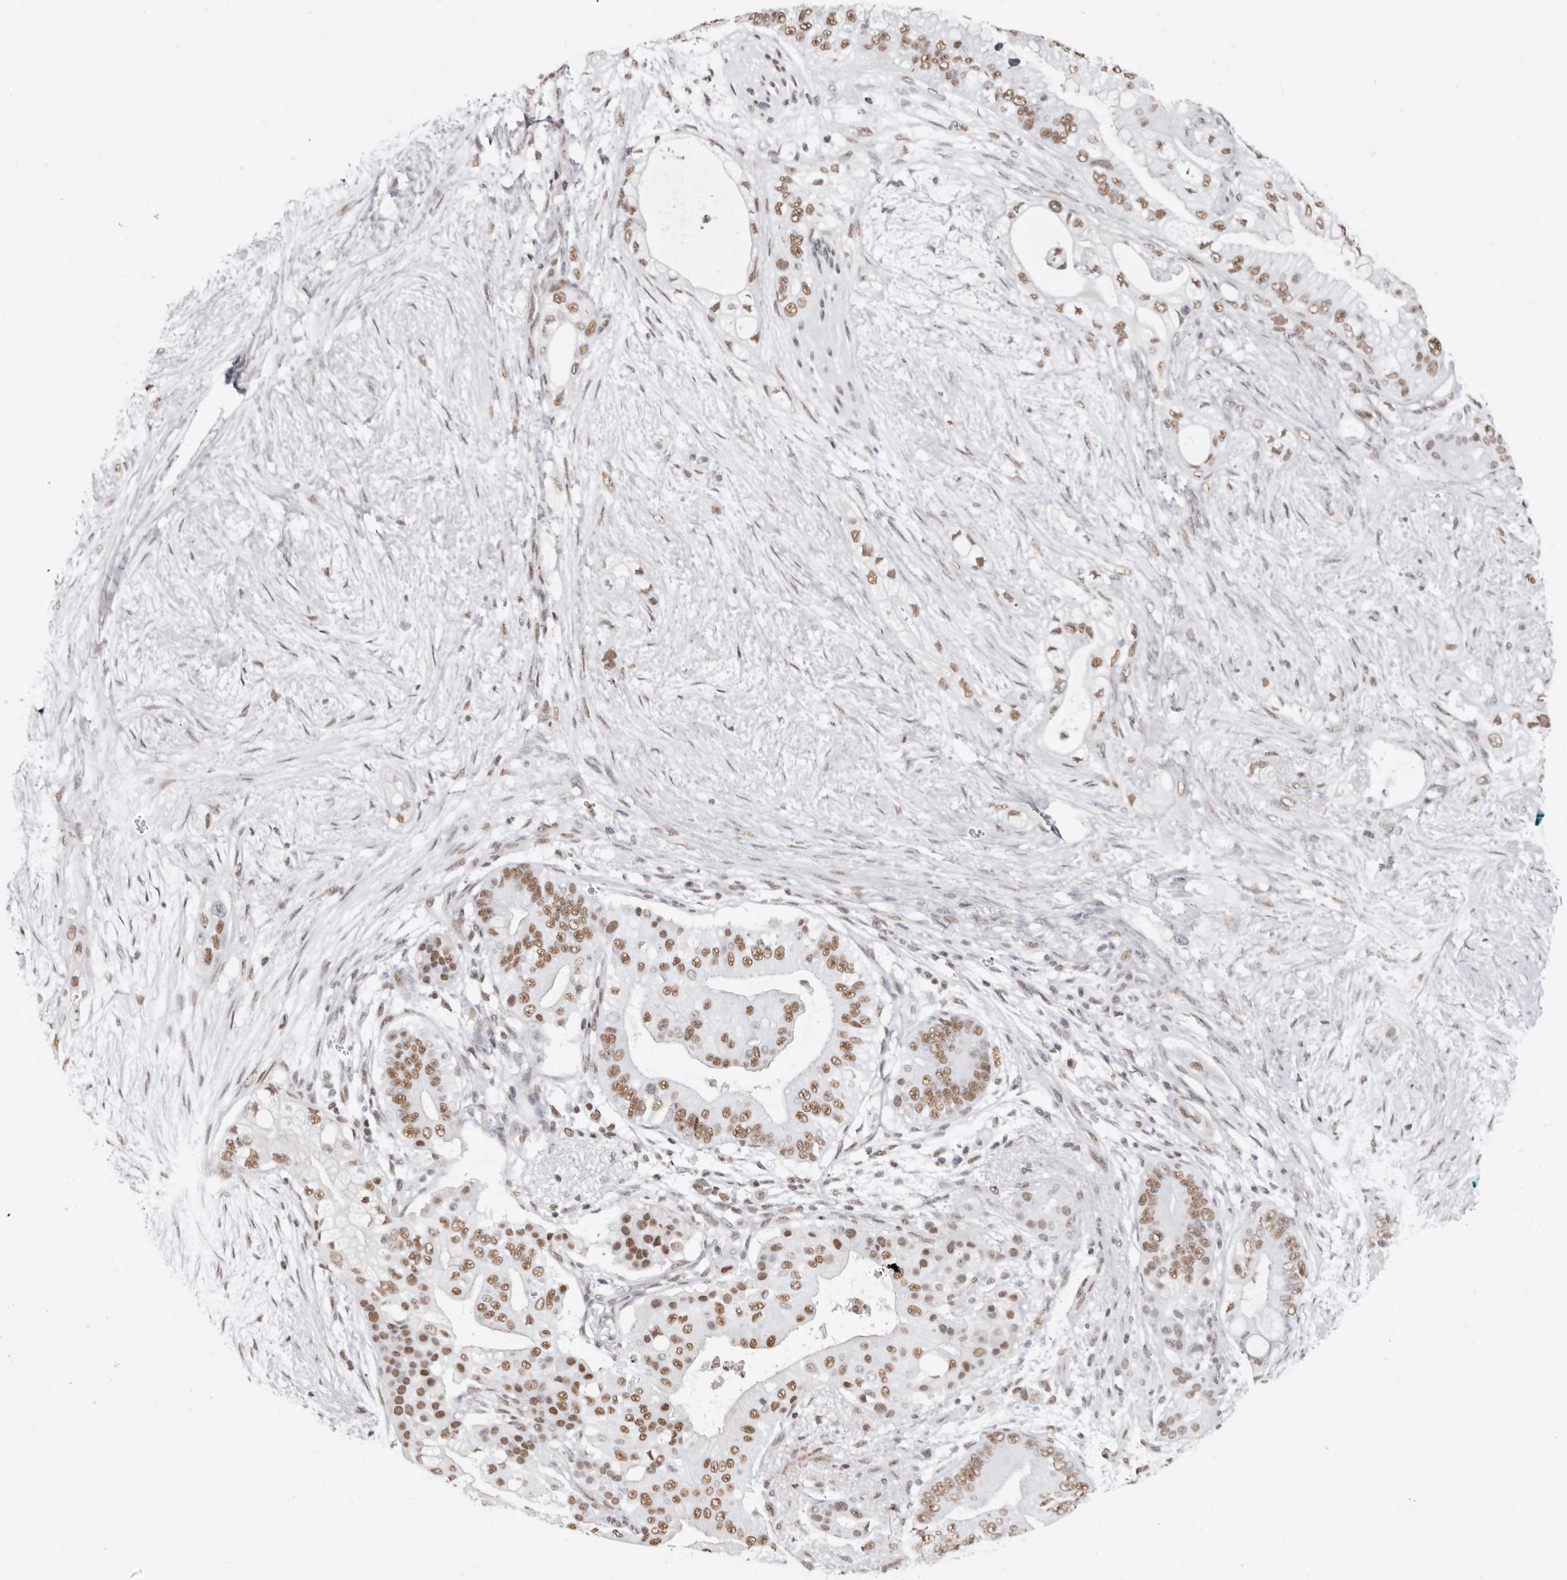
{"staining": {"intensity": "moderate", "quantity": ">75%", "location": "nuclear"}, "tissue": "pancreatic cancer", "cell_type": "Tumor cells", "image_type": "cancer", "snomed": [{"axis": "morphology", "description": "Adenocarcinoma, NOS"}, {"axis": "topography", "description": "Pancreas"}], "caption": "Protein staining reveals moderate nuclear staining in approximately >75% of tumor cells in pancreatic cancer (adenocarcinoma).", "gene": "SCAF4", "patient": {"sex": "male", "age": 53}}